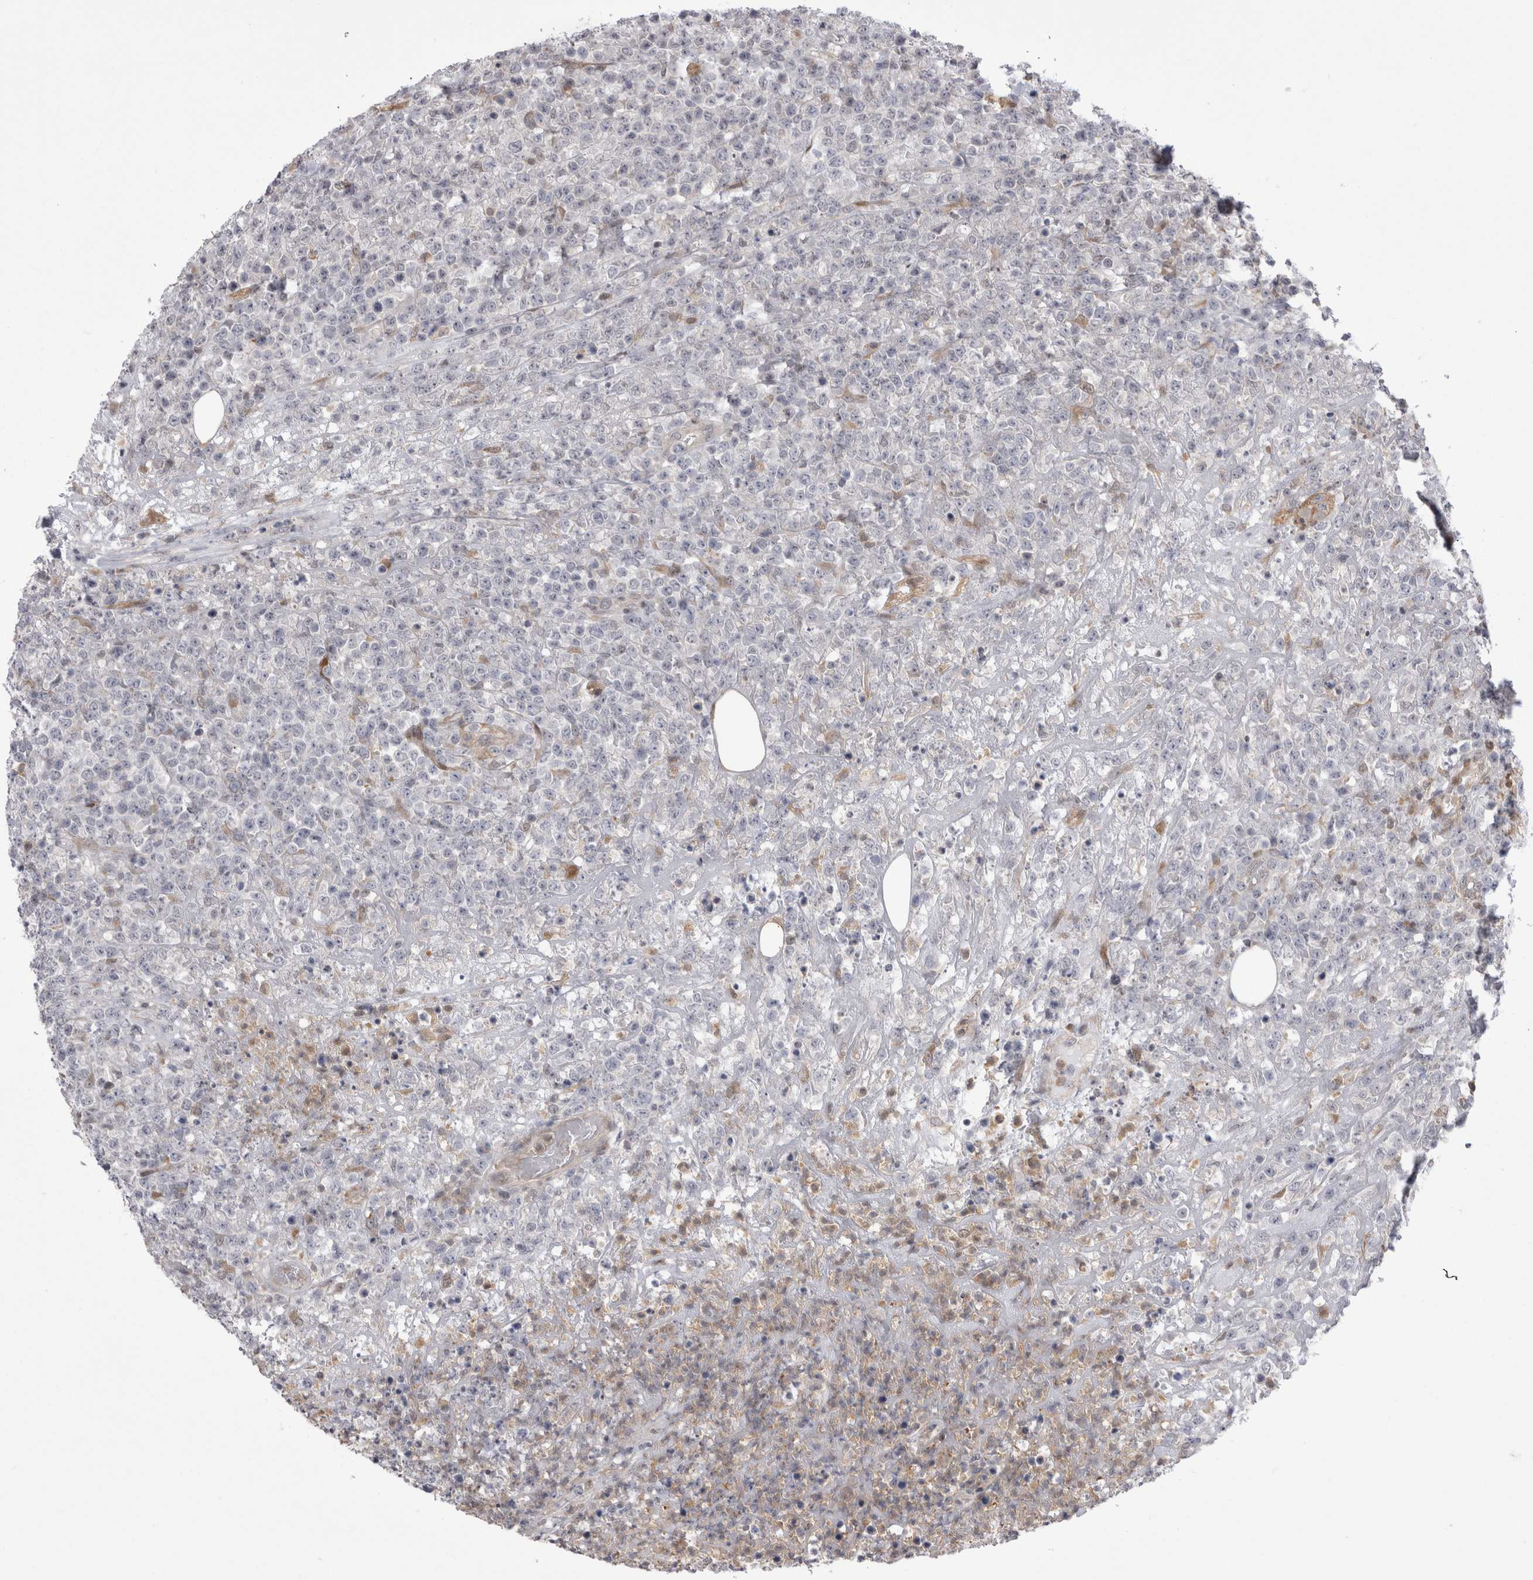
{"staining": {"intensity": "negative", "quantity": "none", "location": "none"}, "tissue": "lymphoma", "cell_type": "Tumor cells", "image_type": "cancer", "snomed": [{"axis": "morphology", "description": "Malignant lymphoma, non-Hodgkin's type, High grade"}, {"axis": "topography", "description": "Colon"}], "caption": "Immunohistochemistry histopathology image of human lymphoma stained for a protein (brown), which shows no expression in tumor cells.", "gene": "CHIC2", "patient": {"sex": "female", "age": 53}}